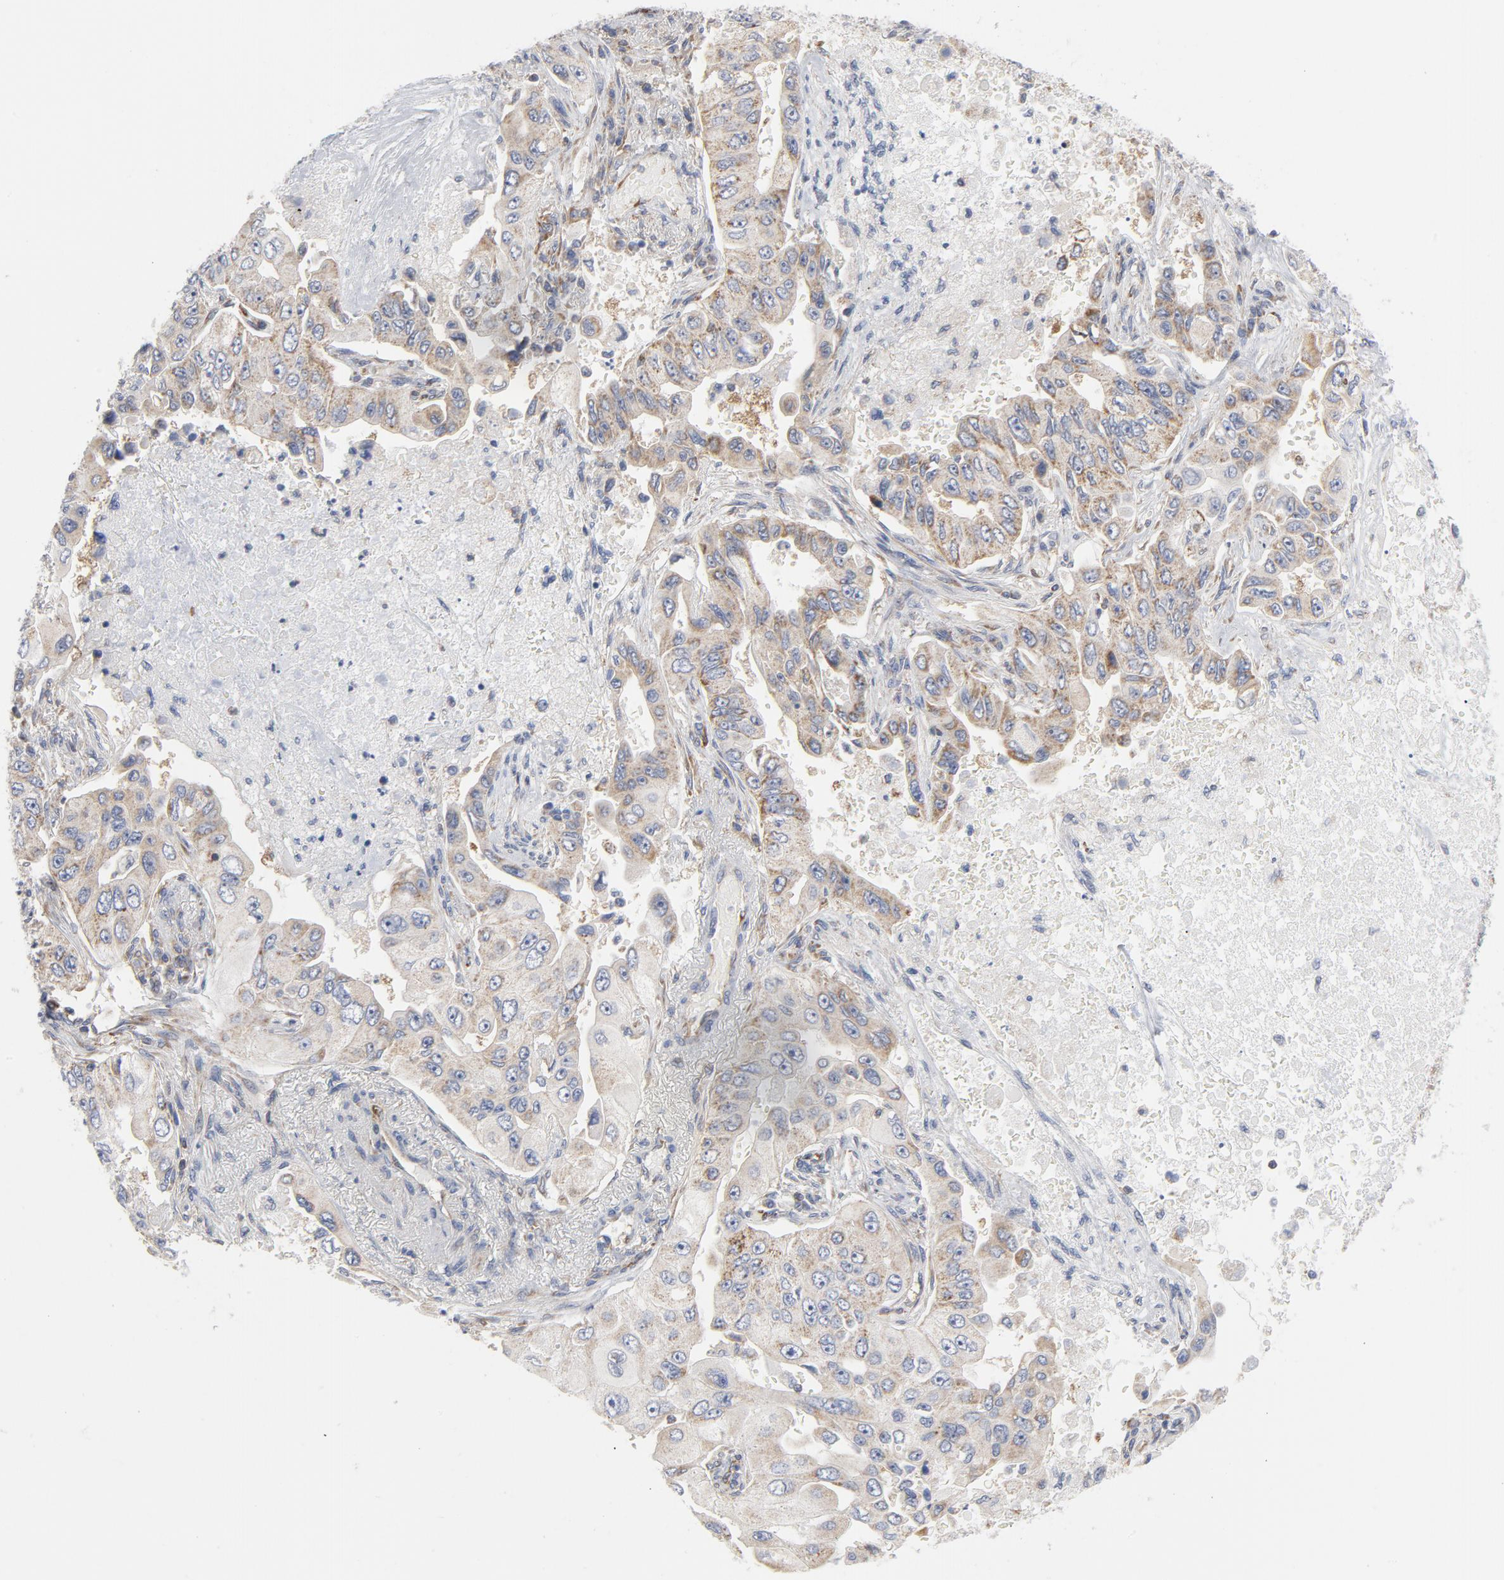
{"staining": {"intensity": "weak", "quantity": ">75%", "location": "cytoplasmic/membranous"}, "tissue": "lung cancer", "cell_type": "Tumor cells", "image_type": "cancer", "snomed": [{"axis": "morphology", "description": "Adenocarcinoma, NOS"}, {"axis": "topography", "description": "Lung"}], "caption": "A high-resolution micrograph shows immunohistochemistry (IHC) staining of lung adenocarcinoma, which demonstrates weak cytoplasmic/membranous staining in approximately >75% of tumor cells.", "gene": "OXA1L", "patient": {"sex": "male", "age": 84}}